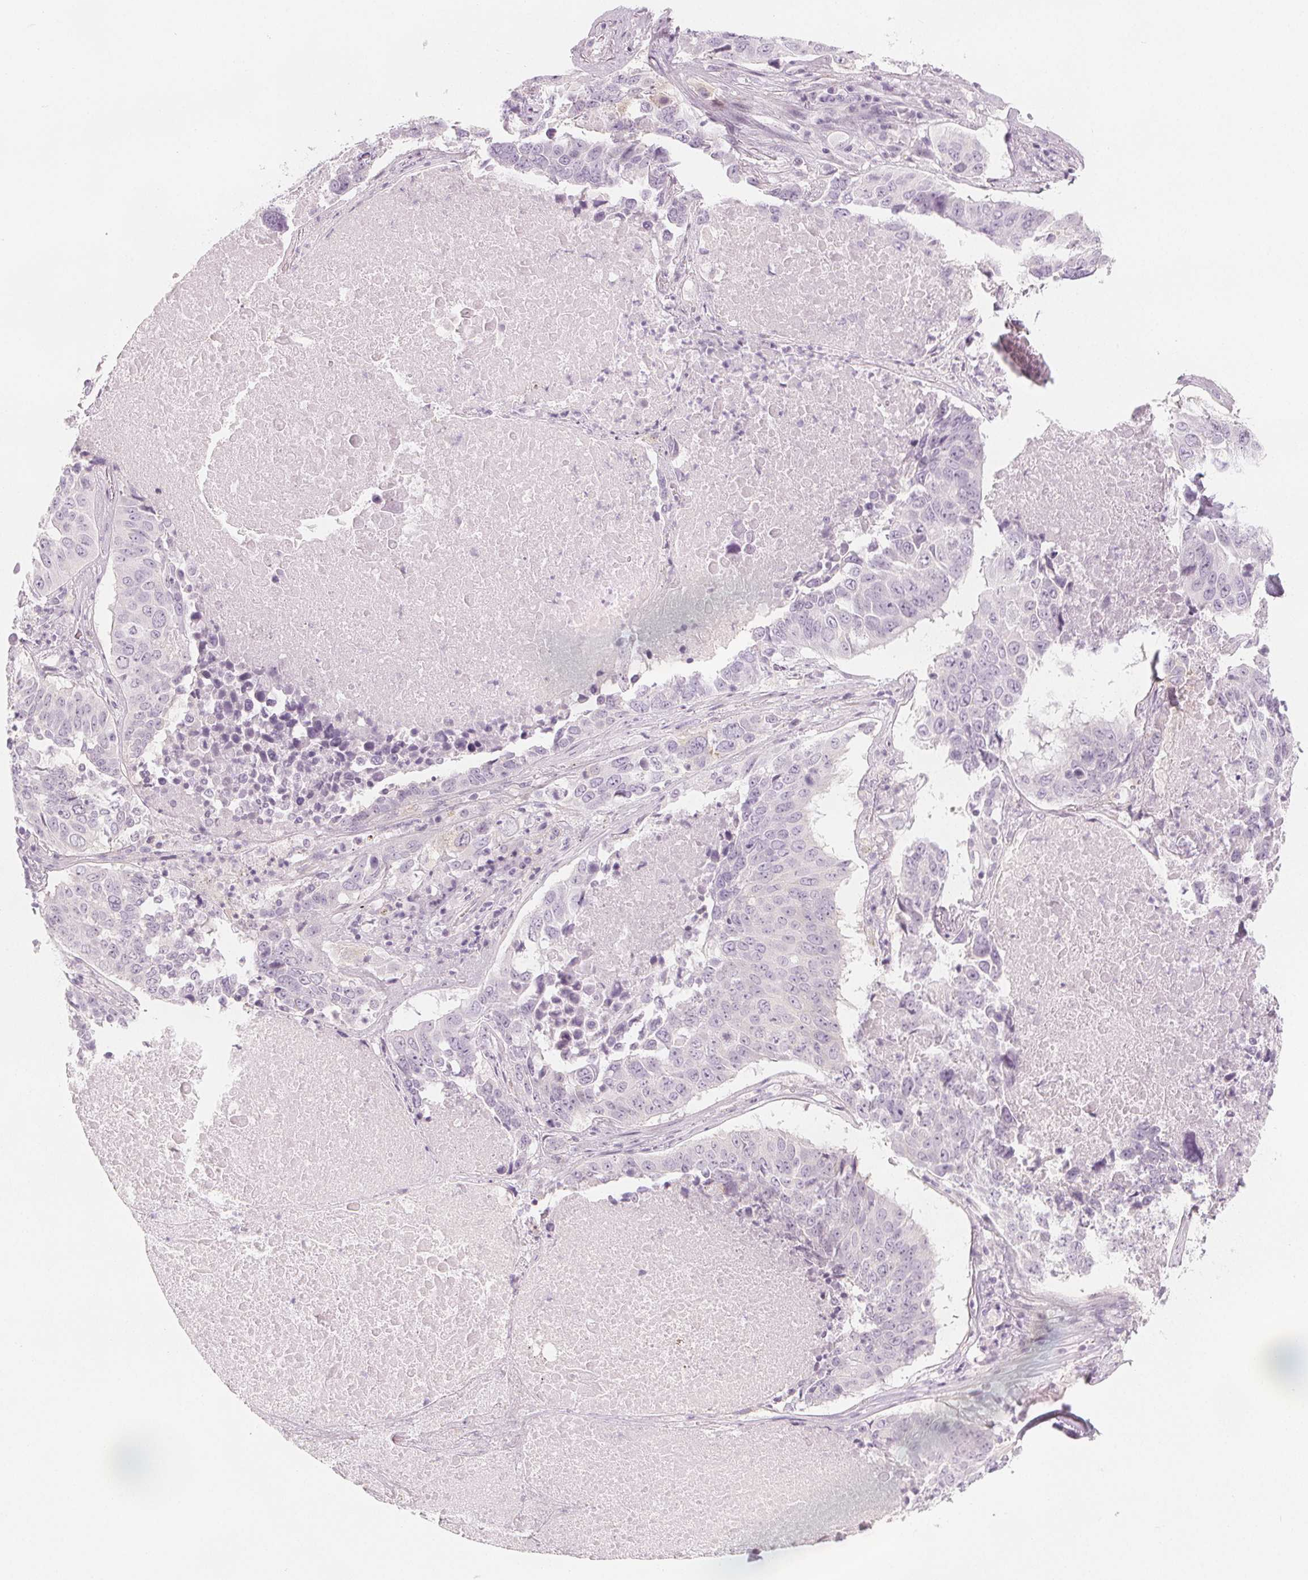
{"staining": {"intensity": "negative", "quantity": "none", "location": "none"}, "tissue": "lung cancer", "cell_type": "Tumor cells", "image_type": "cancer", "snomed": [{"axis": "morphology", "description": "Normal tissue, NOS"}, {"axis": "morphology", "description": "Squamous cell carcinoma, NOS"}, {"axis": "topography", "description": "Bronchus"}, {"axis": "topography", "description": "Lung"}], "caption": "High power microscopy histopathology image of an immunohistochemistry (IHC) micrograph of squamous cell carcinoma (lung), revealing no significant expression in tumor cells.", "gene": "MAP1A", "patient": {"sex": "male", "age": 64}}